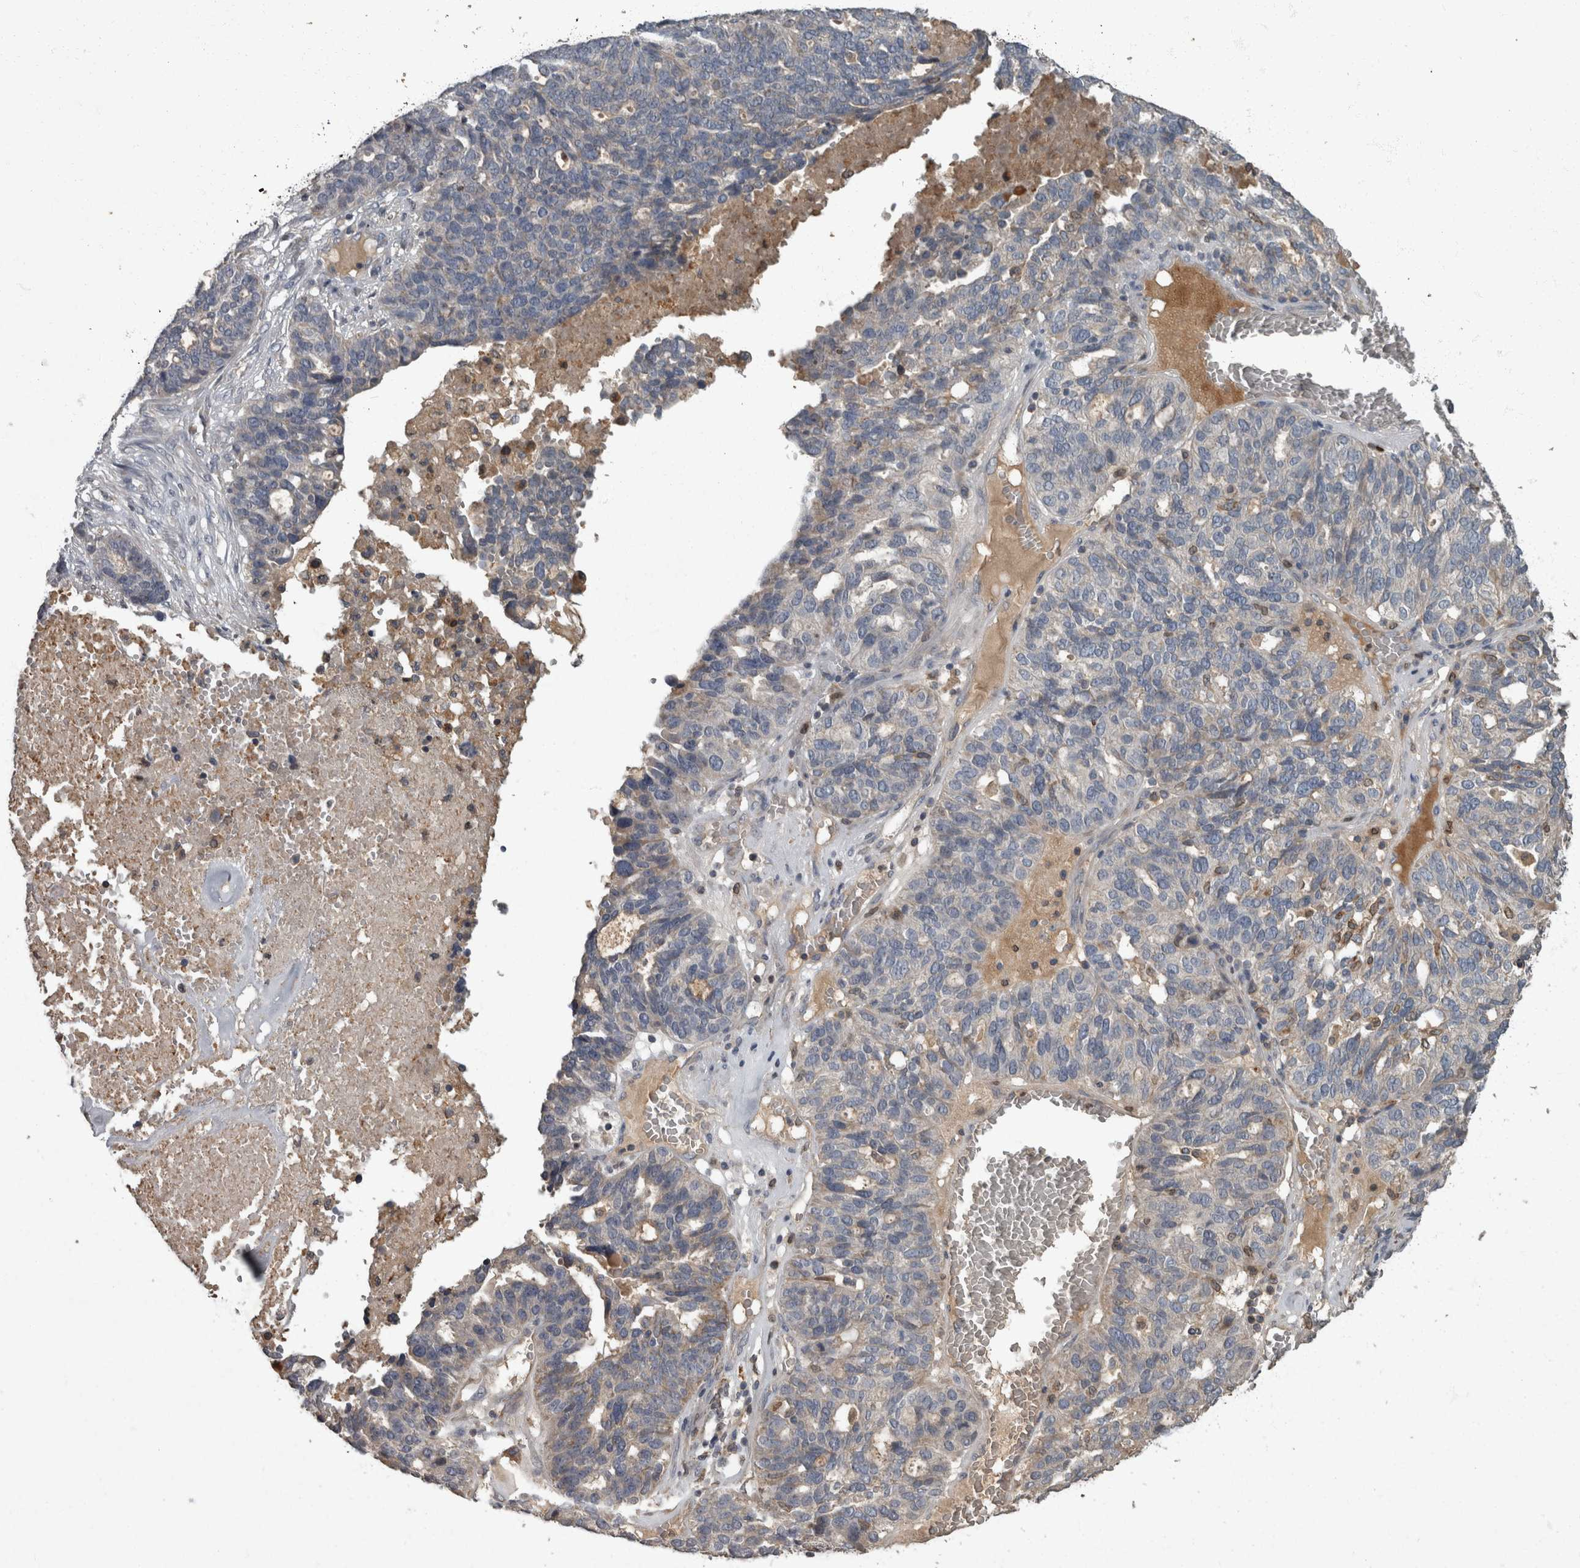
{"staining": {"intensity": "negative", "quantity": "none", "location": "none"}, "tissue": "ovarian cancer", "cell_type": "Tumor cells", "image_type": "cancer", "snomed": [{"axis": "morphology", "description": "Cystadenocarcinoma, serous, NOS"}, {"axis": "topography", "description": "Ovary"}], "caption": "There is no significant staining in tumor cells of serous cystadenocarcinoma (ovarian).", "gene": "PPP1R3C", "patient": {"sex": "female", "age": 59}}